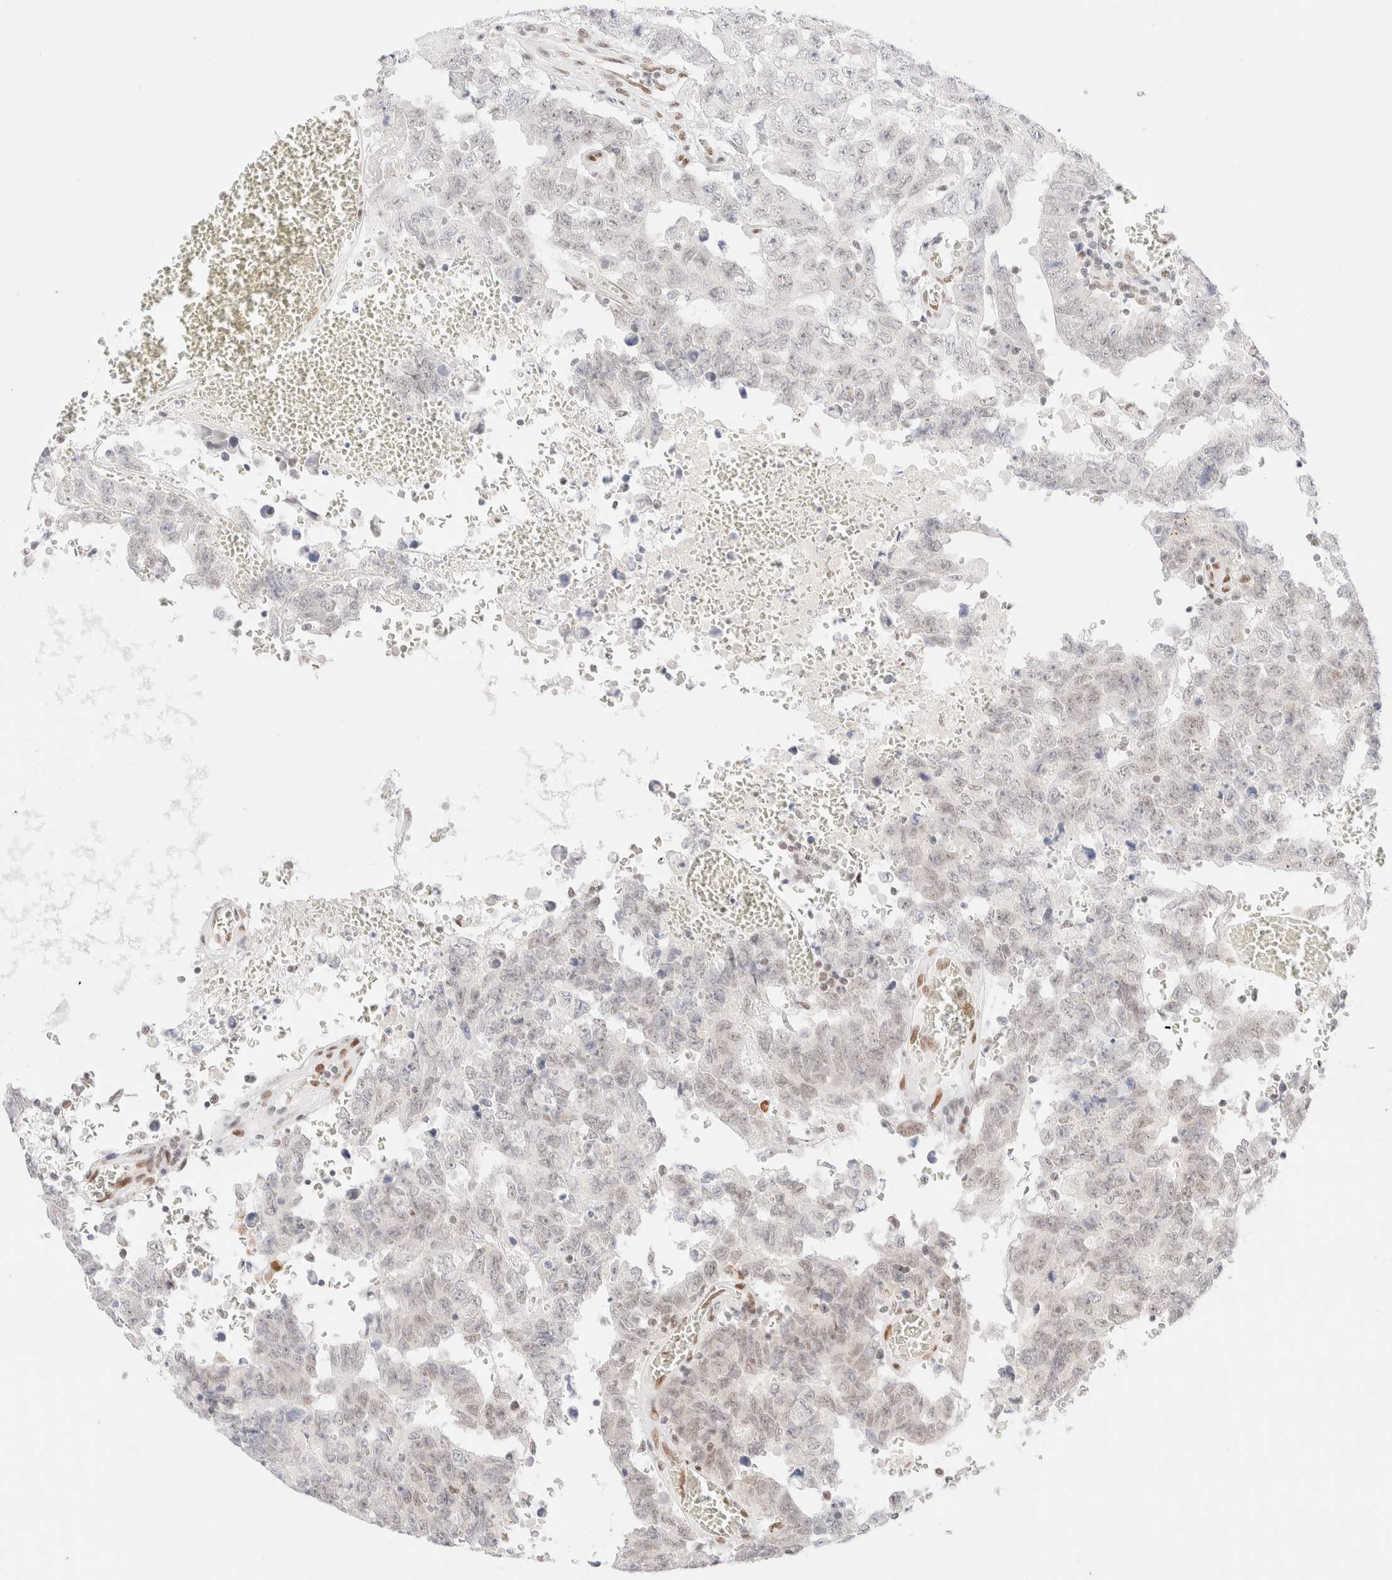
{"staining": {"intensity": "negative", "quantity": "none", "location": "none"}, "tissue": "testis cancer", "cell_type": "Tumor cells", "image_type": "cancer", "snomed": [{"axis": "morphology", "description": "Carcinoma, Embryonal, NOS"}, {"axis": "topography", "description": "Testis"}], "caption": "Micrograph shows no protein positivity in tumor cells of testis cancer tissue. Nuclei are stained in blue.", "gene": "CIC", "patient": {"sex": "male", "age": 26}}